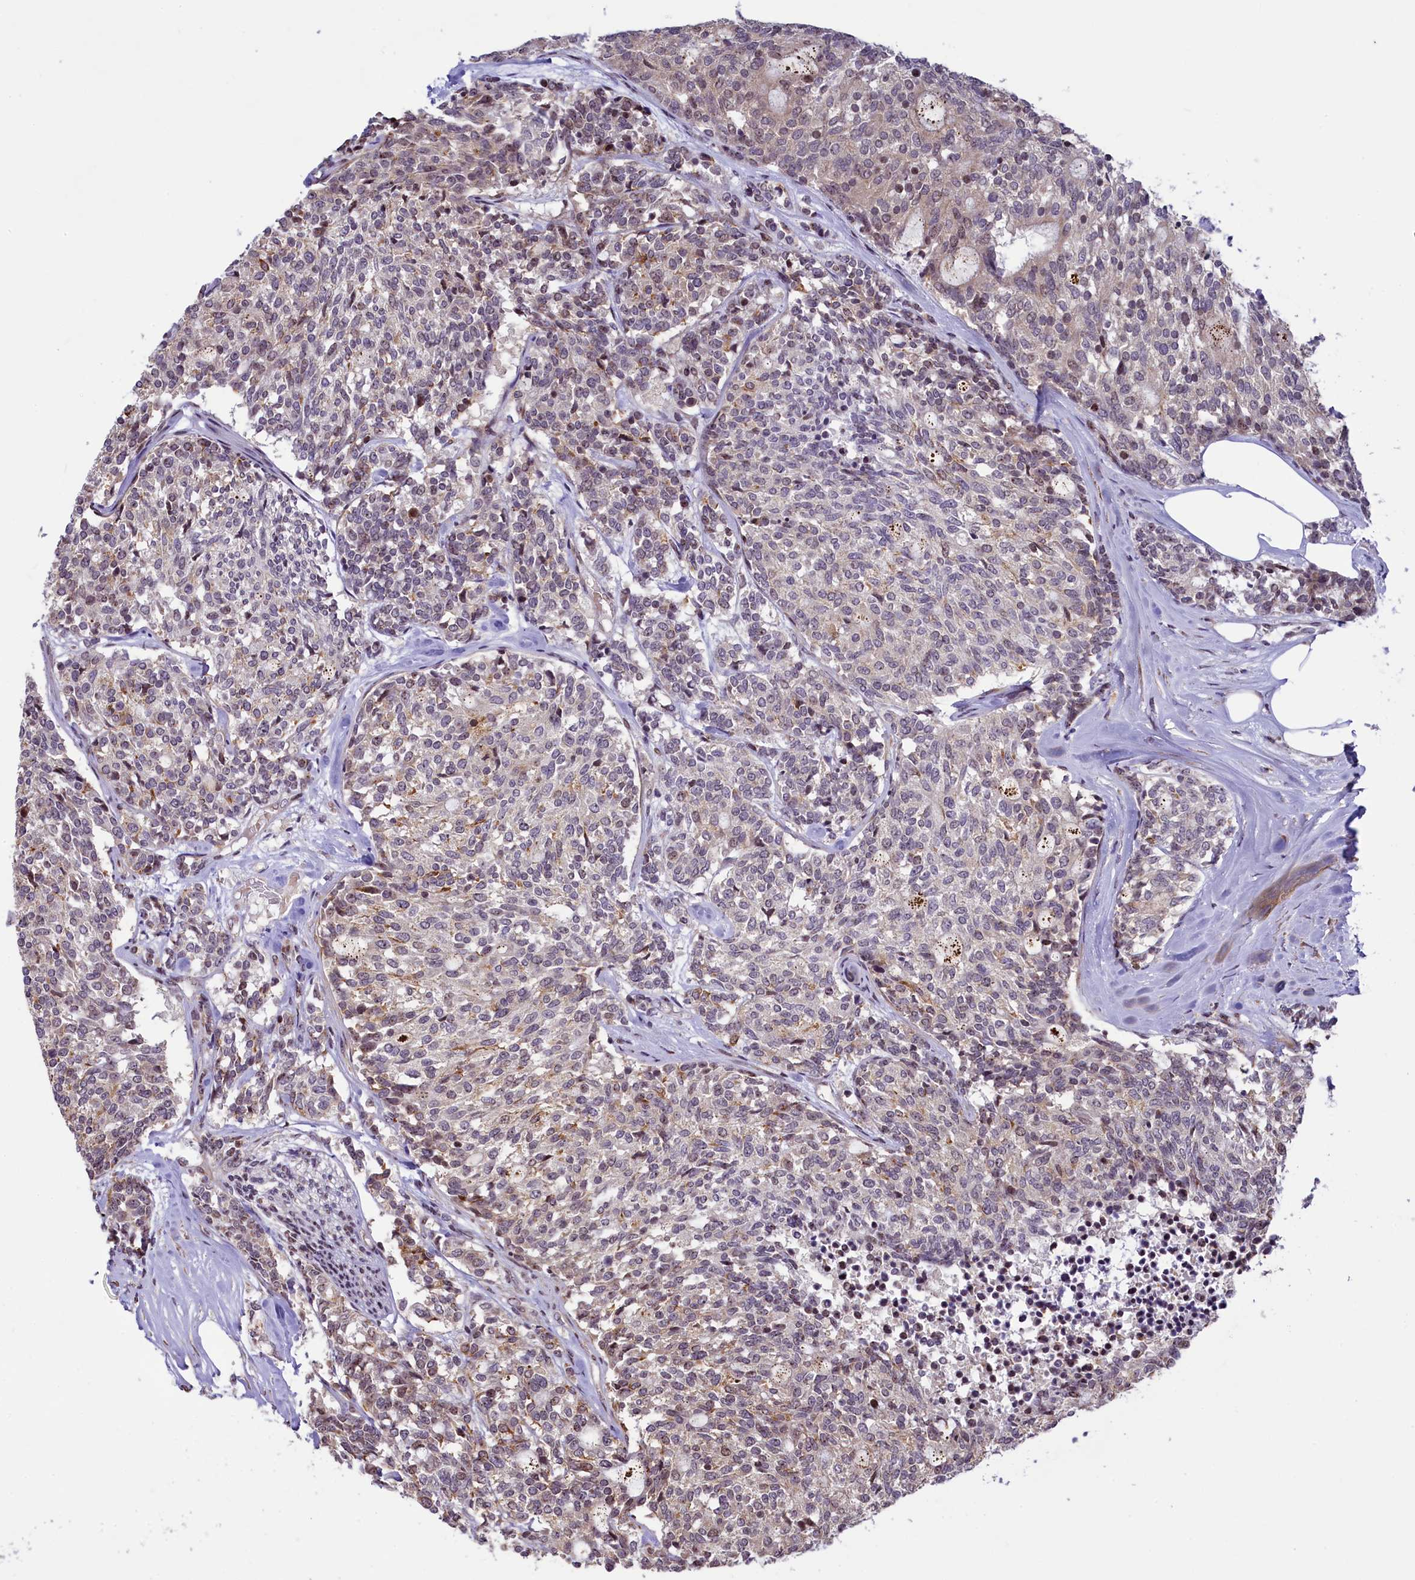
{"staining": {"intensity": "negative", "quantity": "none", "location": "none"}, "tissue": "carcinoid", "cell_type": "Tumor cells", "image_type": "cancer", "snomed": [{"axis": "morphology", "description": "Carcinoid, malignant, NOS"}, {"axis": "topography", "description": "Pancreas"}], "caption": "High magnification brightfield microscopy of carcinoid stained with DAB (brown) and counterstained with hematoxylin (blue): tumor cells show no significant positivity.", "gene": "RBBP8", "patient": {"sex": "female", "age": 54}}